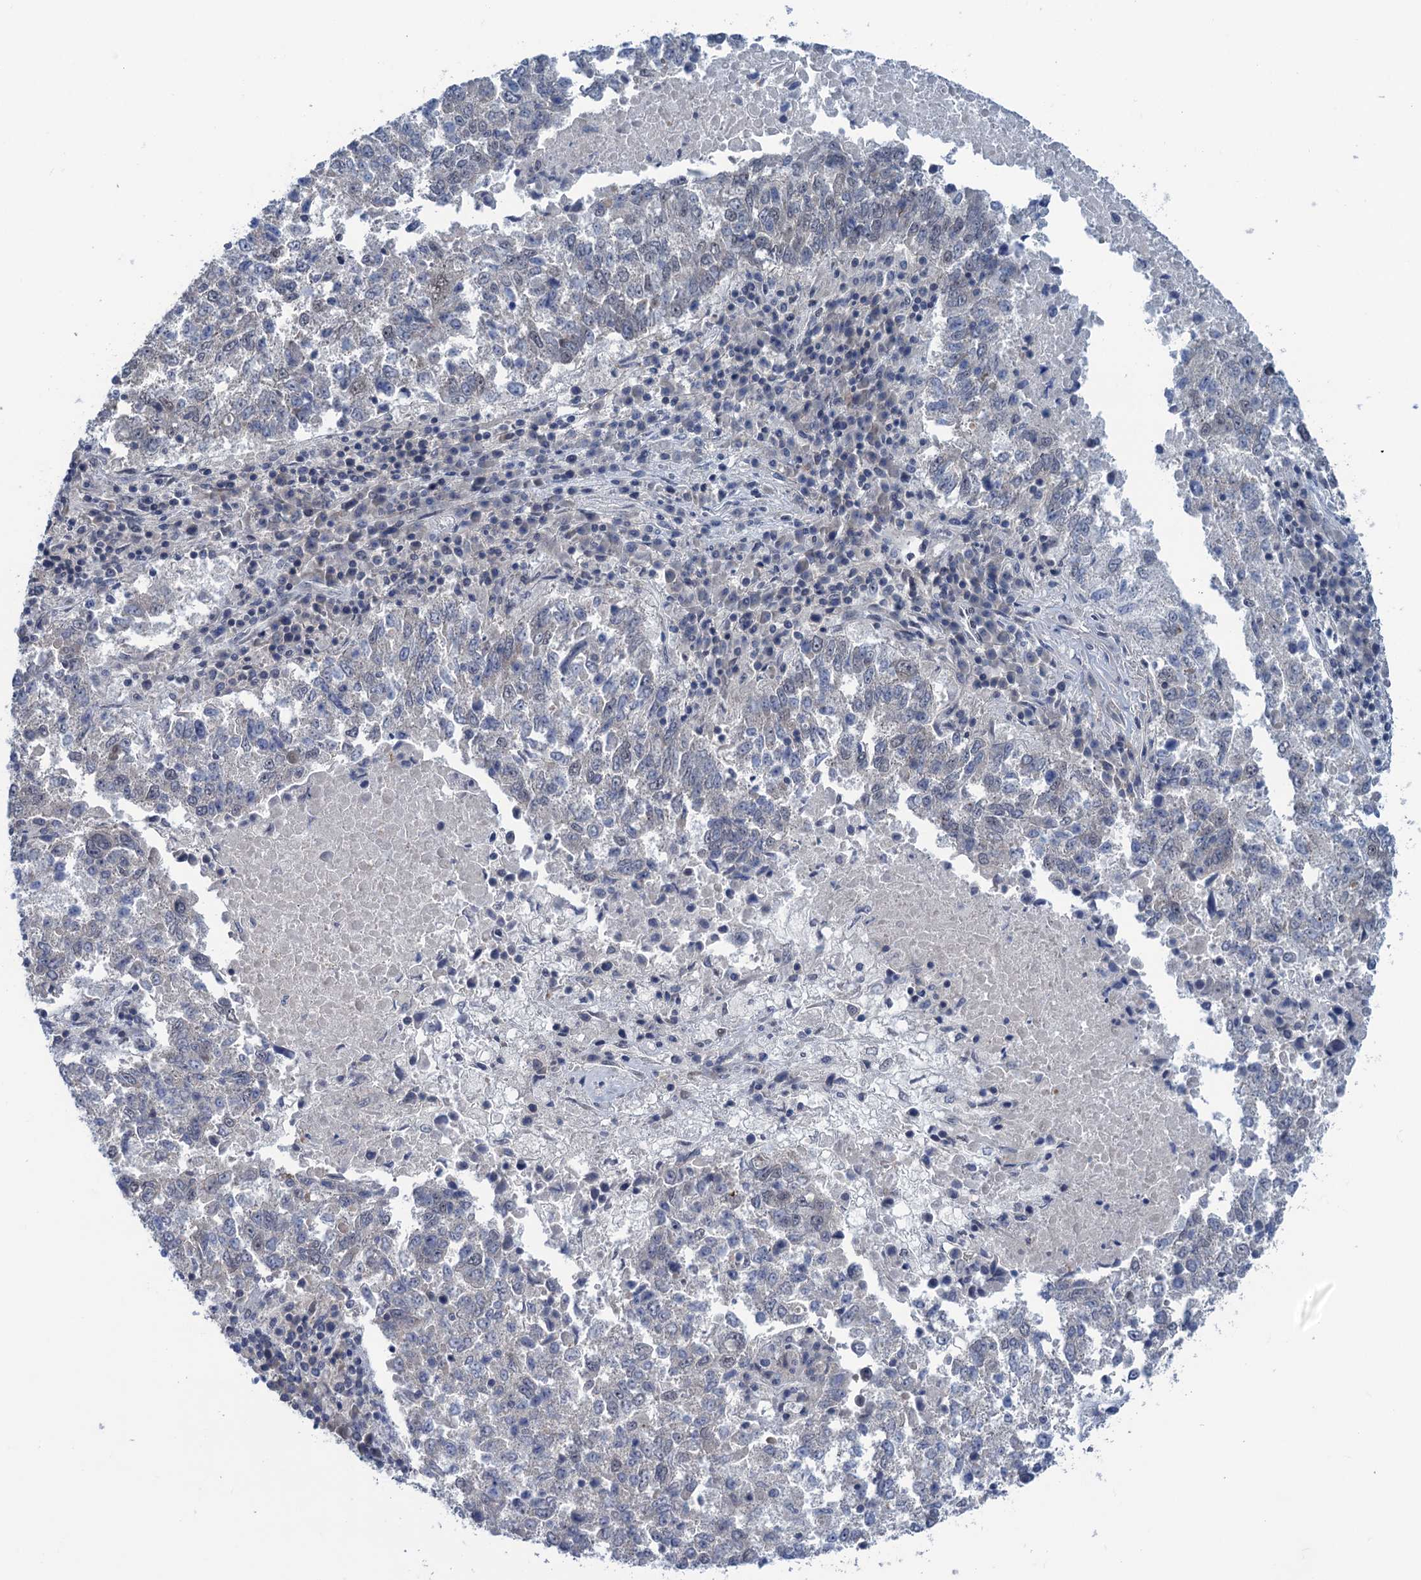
{"staining": {"intensity": "weak", "quantity": "<25%", "location": "nuclear"}, "tissue": "lung cancer", "cell_type": "Tumor cells", "image_type": "cancer", "snomed": [{"axis": "morphology", "description": "Squamous cell carcinoma, NOS"}, {"axis": "topography", "description": "Lung"}], "caption": "Immunohistochemistry of lung squamous cell carcinoma displays no staining in tumor cells.", "gene": "SAE1", "patient": {"sex": "male", "age": 73}}